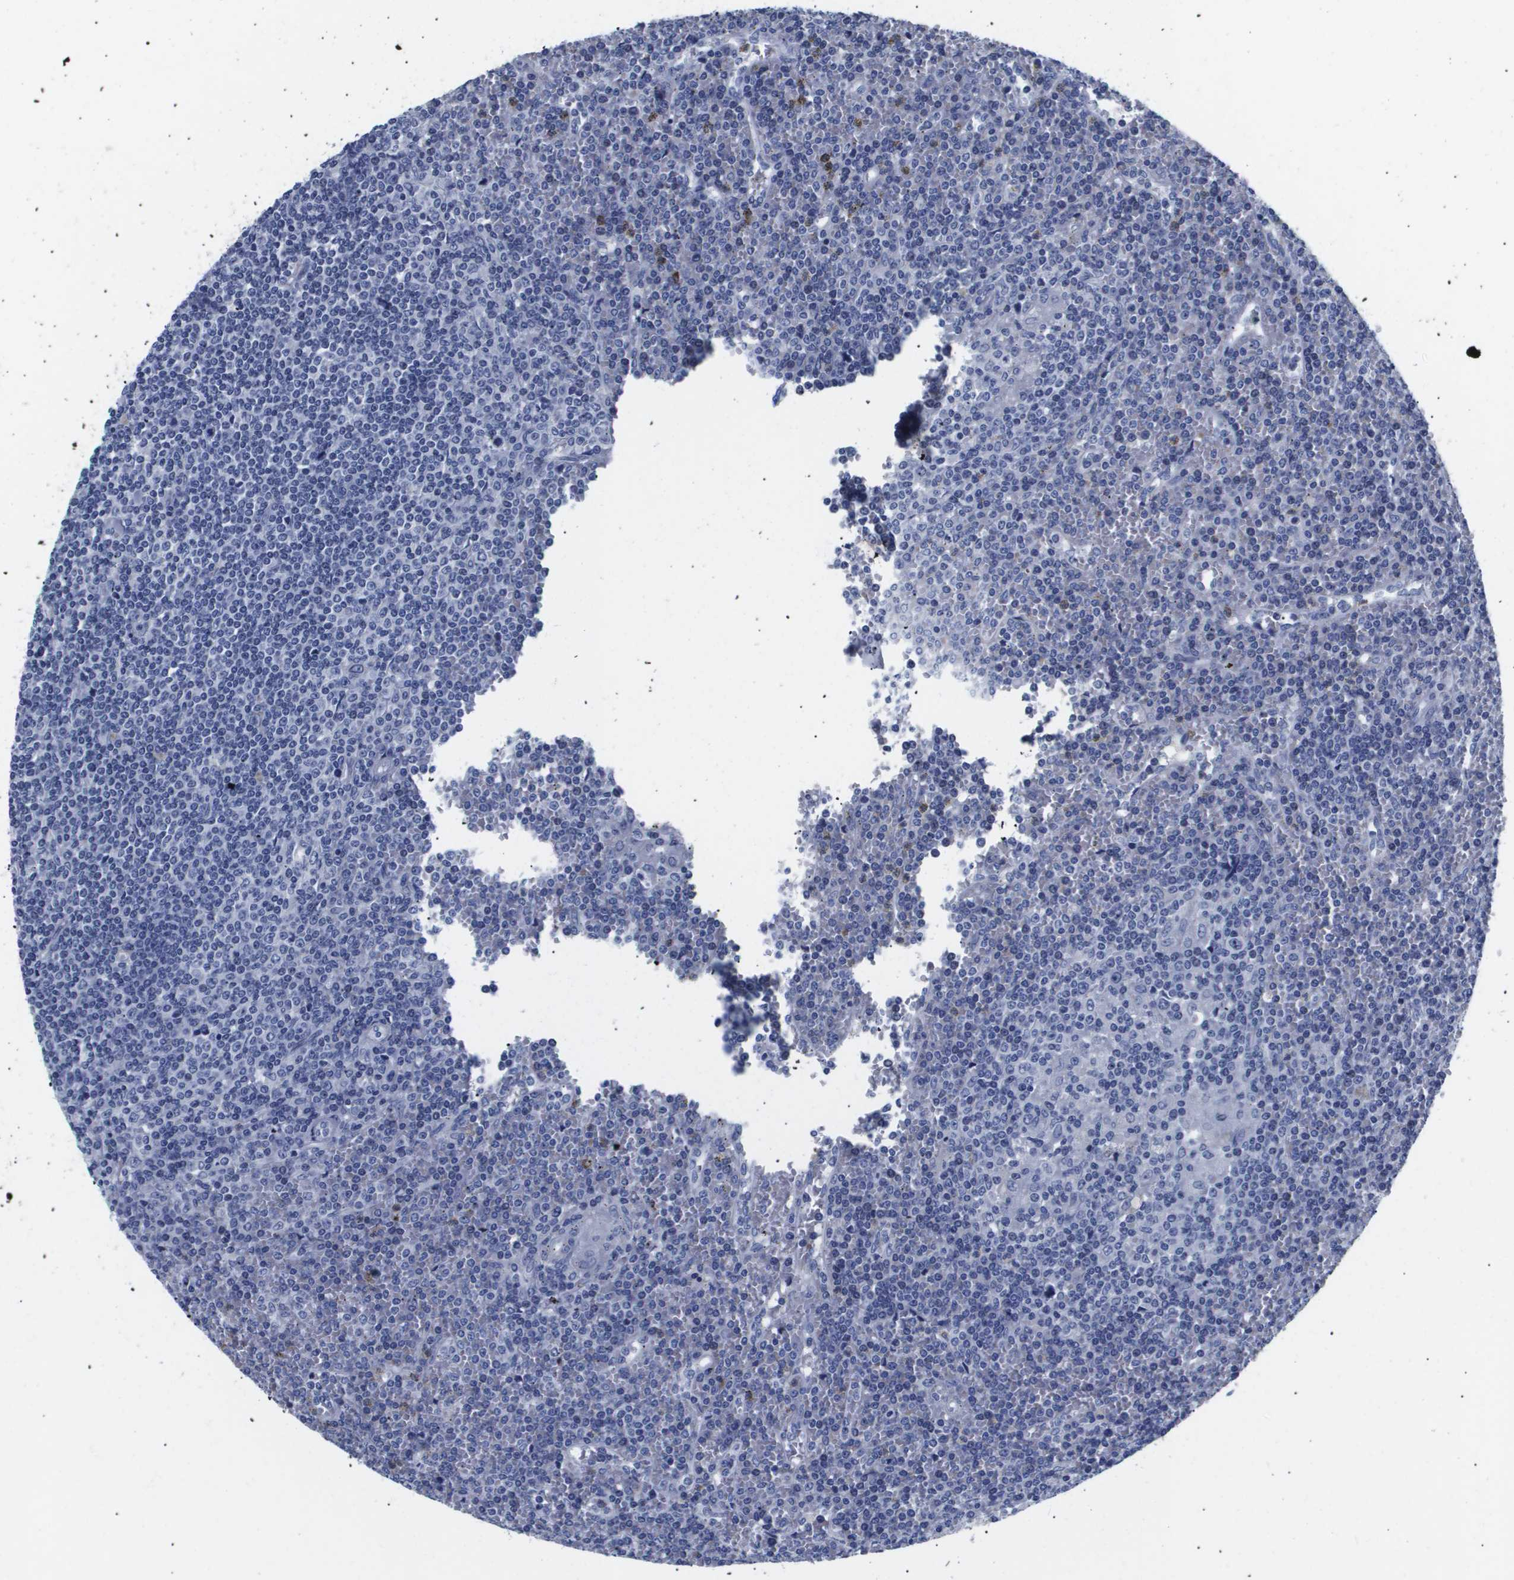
{"staining": {"intensity": "negative", "quantity": "none", "location": "none"}, "tissue": "lymphoma", "cell_type": "Tumor cells", "image_type": "cancer", "snomed": [{"axis": "morphology", "description": "Malignant lymphoma, non-Hodgkin's type, Low grade"}, {"axis": "topography", "description": "Spleen"}], "caption": "Immunohistochemistry histopathology image of human malignant lymphoma, non-Hodgkin's type (low-grade) stained for a protein (brown), which demonstrates no expression in tumor cells.", "gene": "ATP6V0A4", "patient": {"sex": "female", "age": 19}}